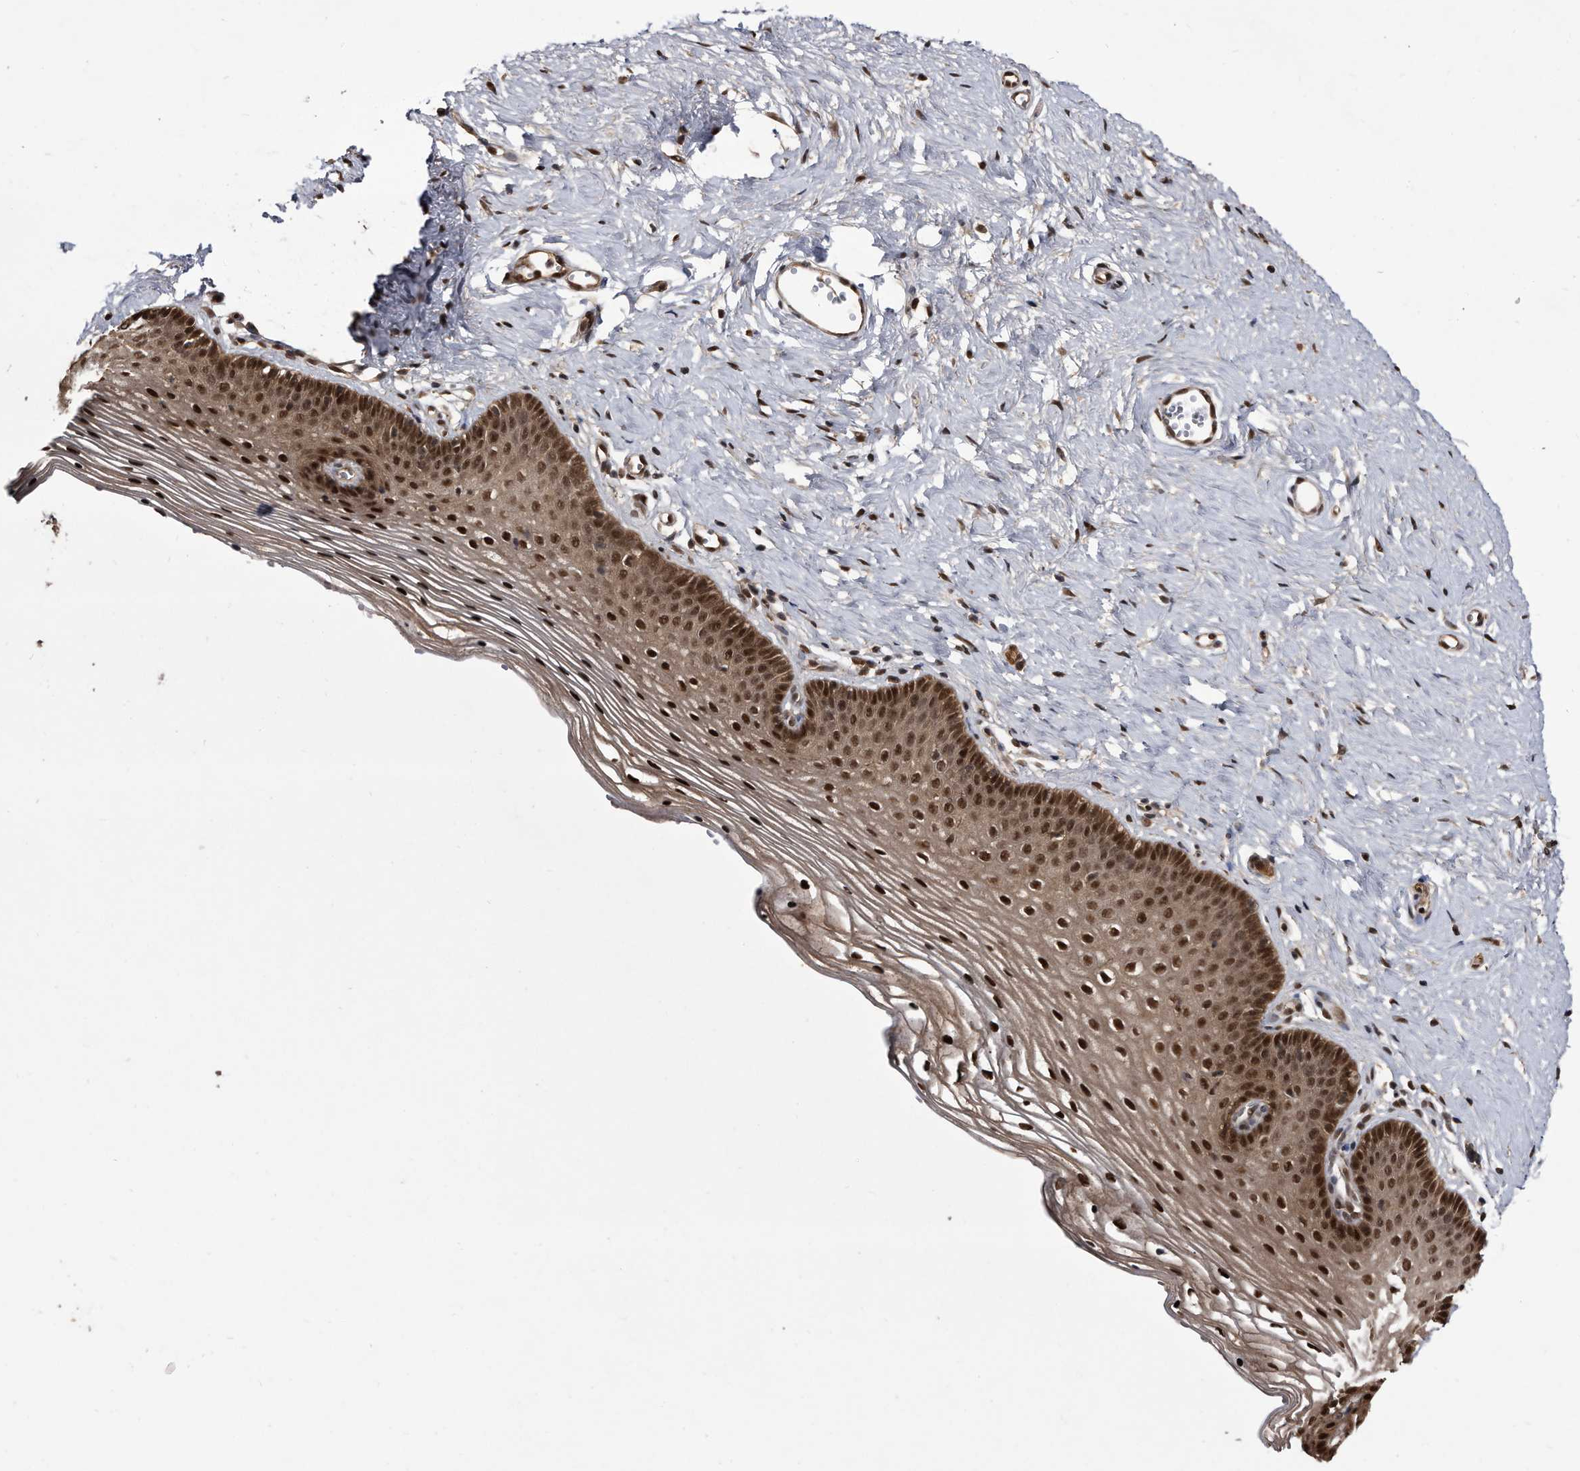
{"staining": {"intensity": "strong", "quantity": ">75%", "location": "cytoplasmic/membranous,nuclear"}, "tissue": "vagina", "cell_type": "Squamous epithelial cells", "image_type": "normal", "snomed": [{"axis": "morphology", "description": "Normal tissue, NOS"}, {"axis": "topography", "description": "Vagina"}], "caption": "Immunohistochemistry histopathology image of benign human vagina stained for a protein (brown), which demonstrates high levels of strong cytoplasmic/membranous,nuclear expression in about >75% of squamous epithelial cells.", "gene": "RAD23B", "patient": {"sex": "female", "age": 32}}